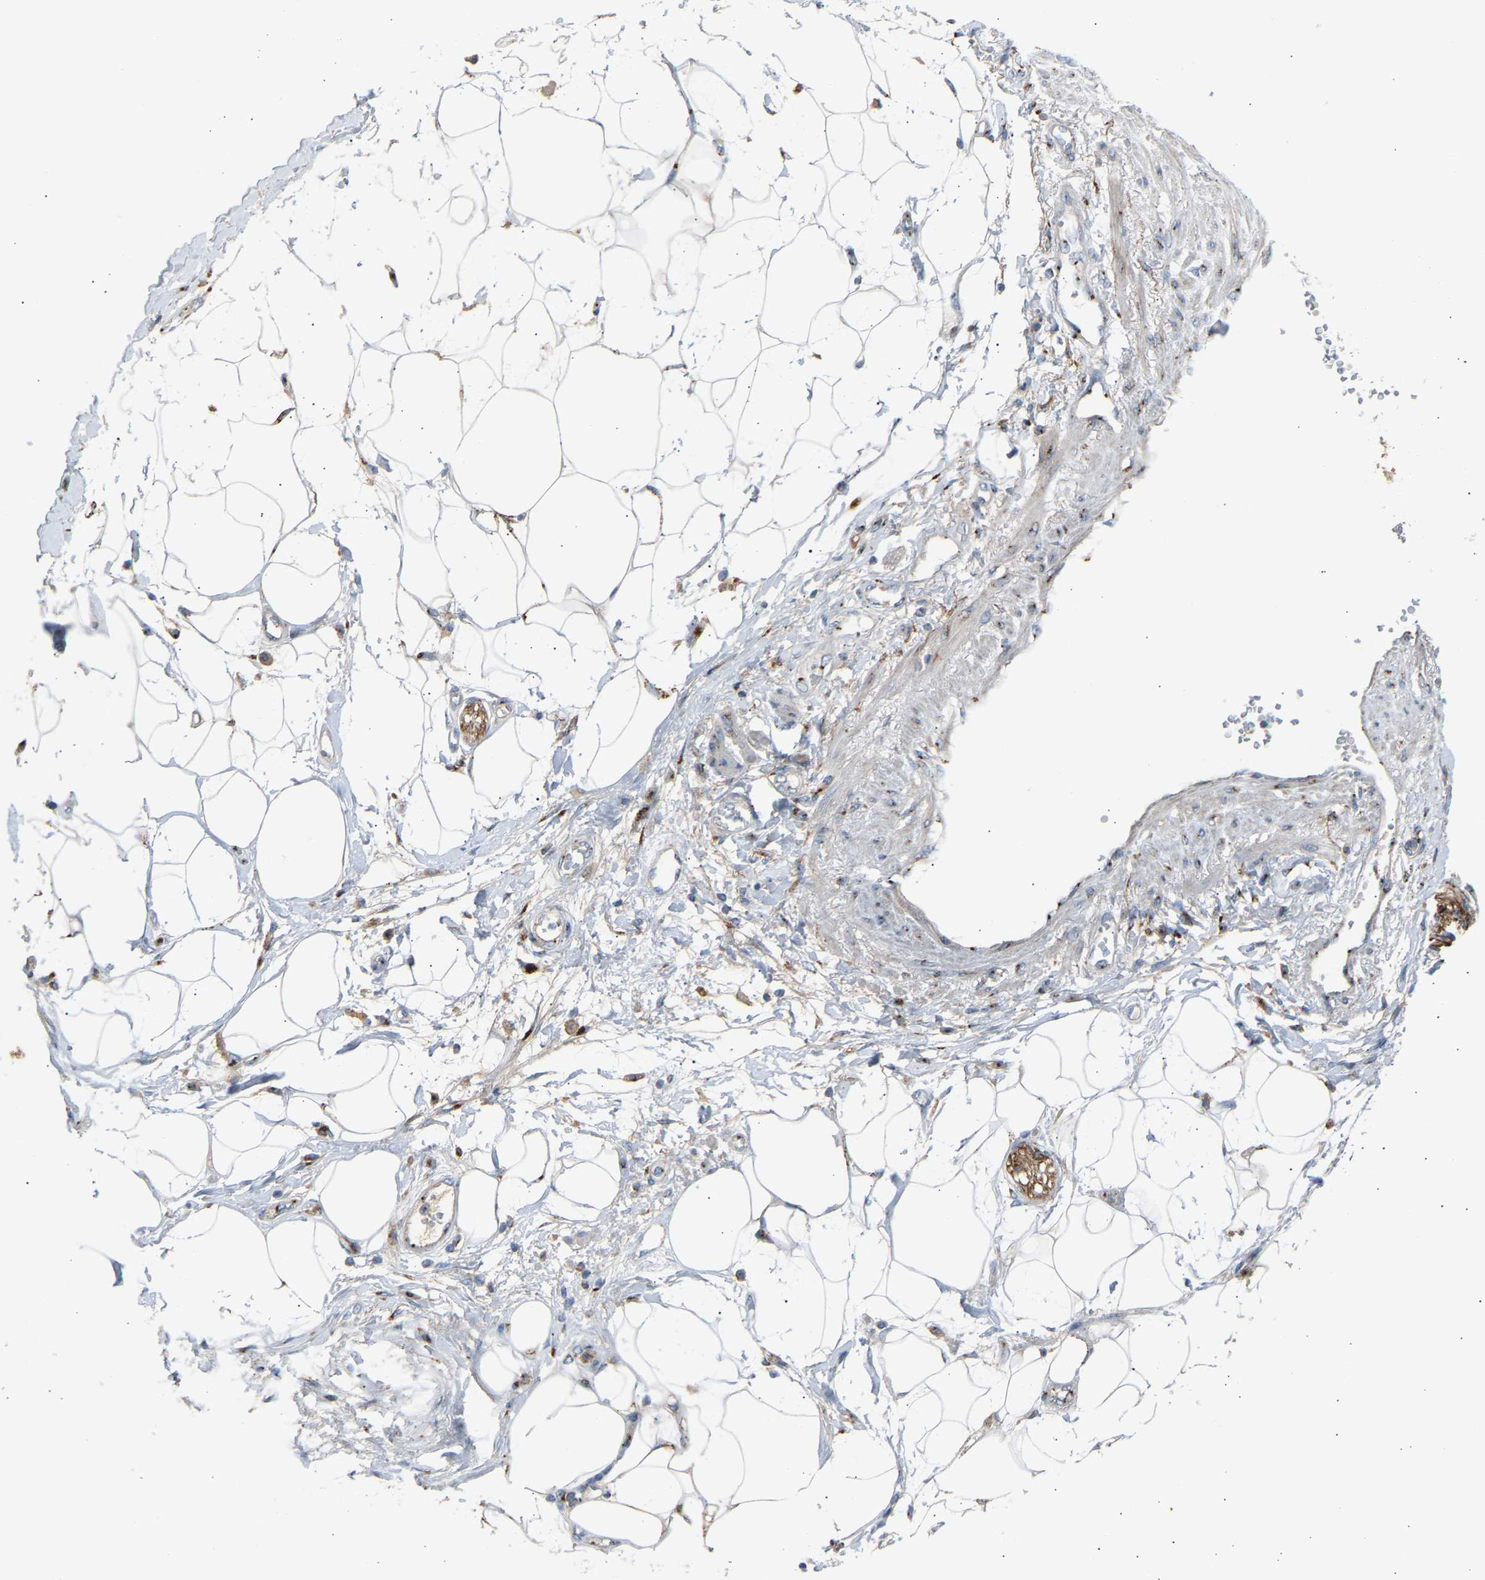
{"staining": {"intensity": "moderate", "quantity": "<25%", "location": "cytoplasmic/membranous"}, "tissue": "adipose tissue", "cell_type": "Adipocytes", "image_type": "normal", "snomed": [{"axis": "morphology", "description": "Normal tissue, NOS"}, {"axis": "morphology", "description": "Adenocarcinoma, NOS"}, {"axis": "topography", "description": "Duodenum"}, {"axis": "topography", "description": "Peripheral nerve tissue"}], "caption": "Immunohistochemistry of benign human adipose tissue exhibits low levels of moderate cytoplasmic/membranous expression in approximately <25% of adipocytes.", "gene": "CYREN", "patient": {"sex": "female", "age": 60}}